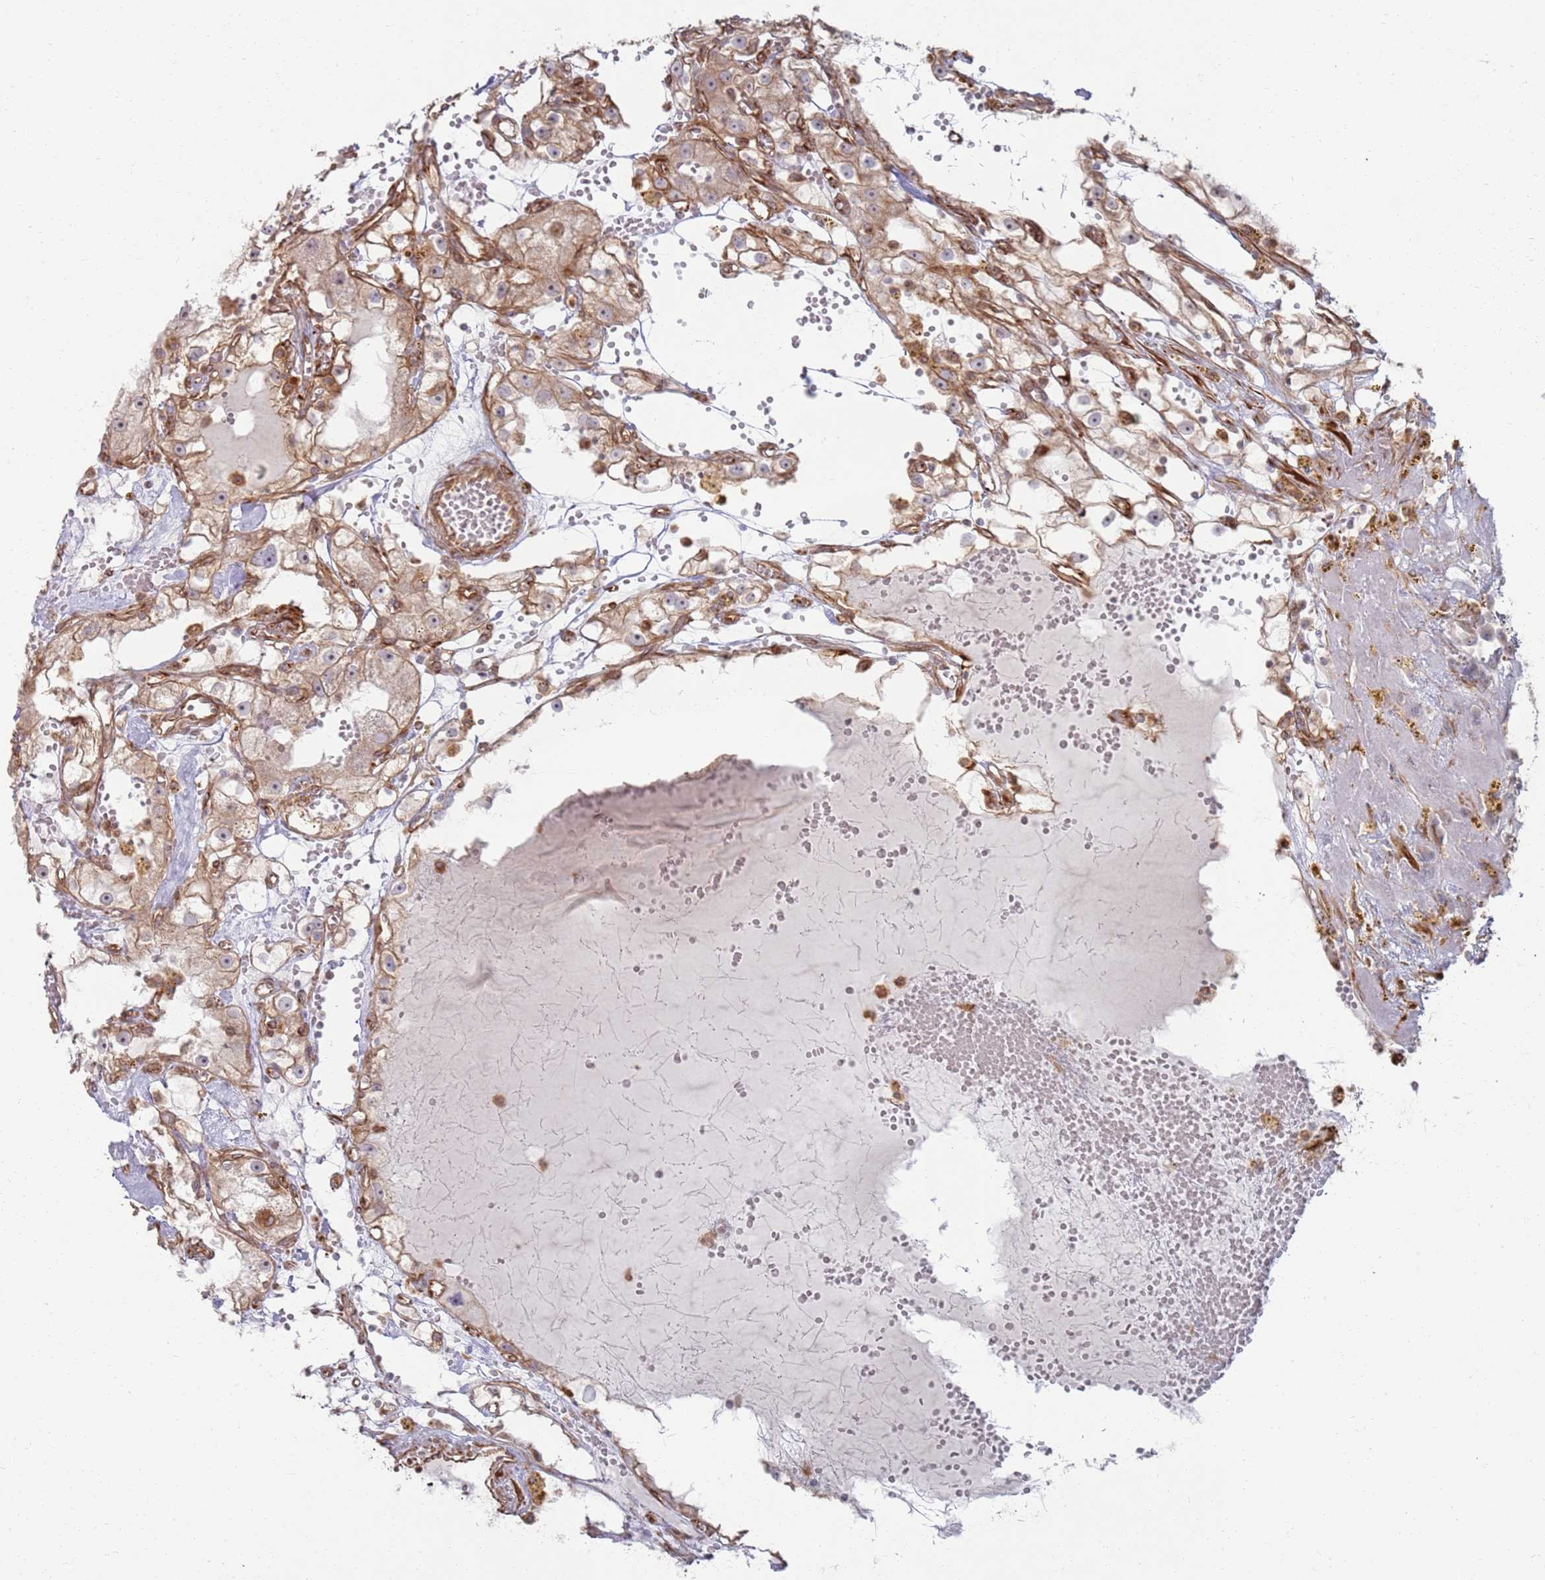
{"staining": {"intensity": "weak", "quantity": "25%-75%", "location": "cytoplasmic/membranous"}, "tissue": "renal cancer", "cell_type": "Tumor cells", "image_type": "cancer", "snomed": [{"axis": "morphology", "description": "Adenocarcinoma, NOS"}, {"axis": "topography", "description": "Kidney"}], "caption": "DAB immunohistochemical staining of human renal cancer shows weak cytoplasmic/membranous protein positivity in approximately 25%-75% of tumor cells.", "gene": "PHF21A", "patient": {"sex": "male", "age": 56}}